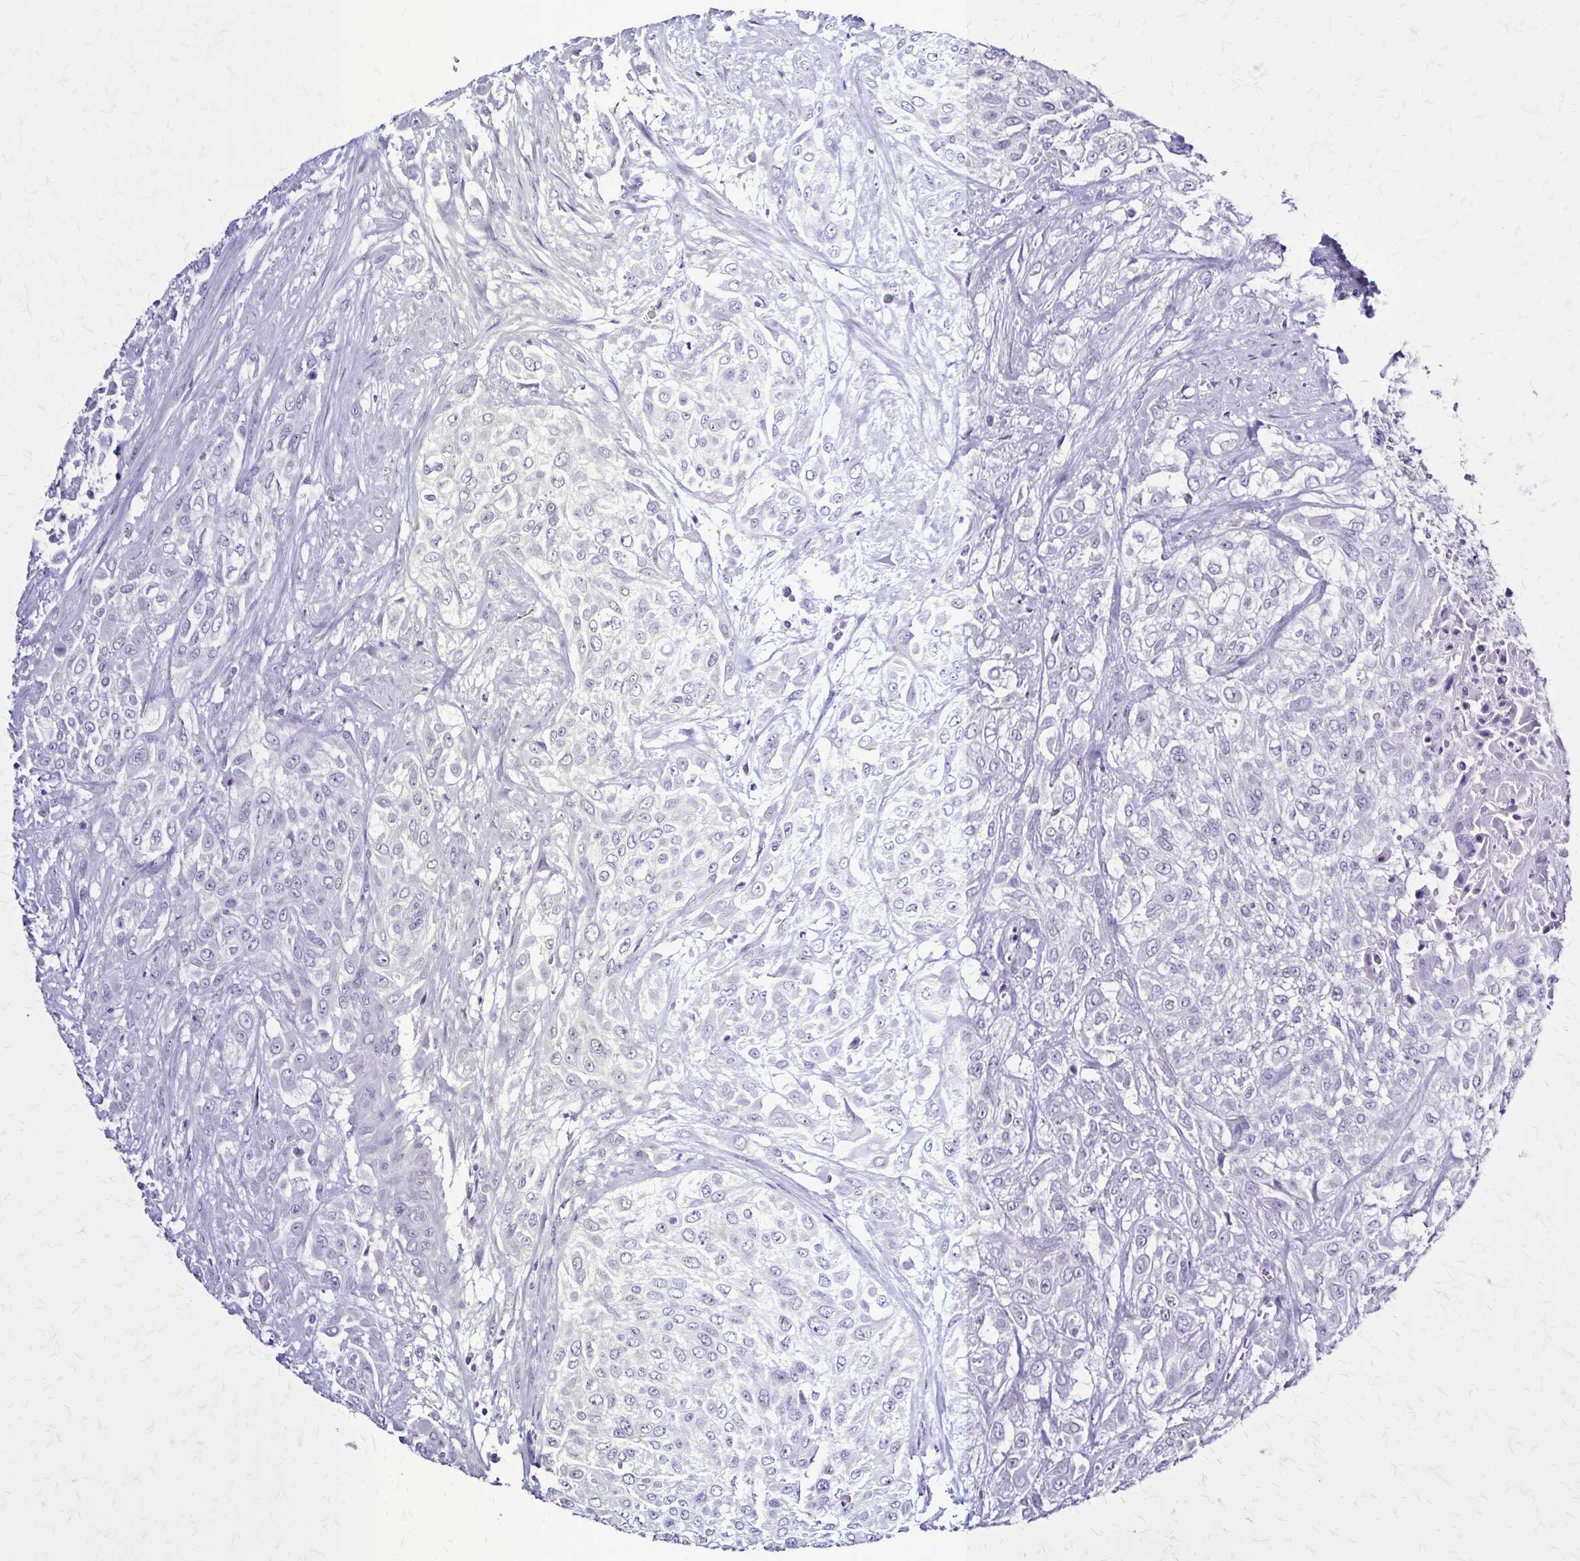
{"staining": {"intensity": "negative", "quantity": "none", "location": "none"}, "tissue": "urothelial cancer", "cell_type": "Tumor cells", "image_type": "cancer", "snomed": [{"axis": "morphology", "description": "Urothelial carcinoma, High grade"}, {"axis": "topography", "description": "Urinary bladder"}], "caption": "Histopathology image shows no protein positivity in tumor cells of urothelial cancer tissue.", "gene": "PLXNA4", "patient": {"sex": "male", "age": 57}}